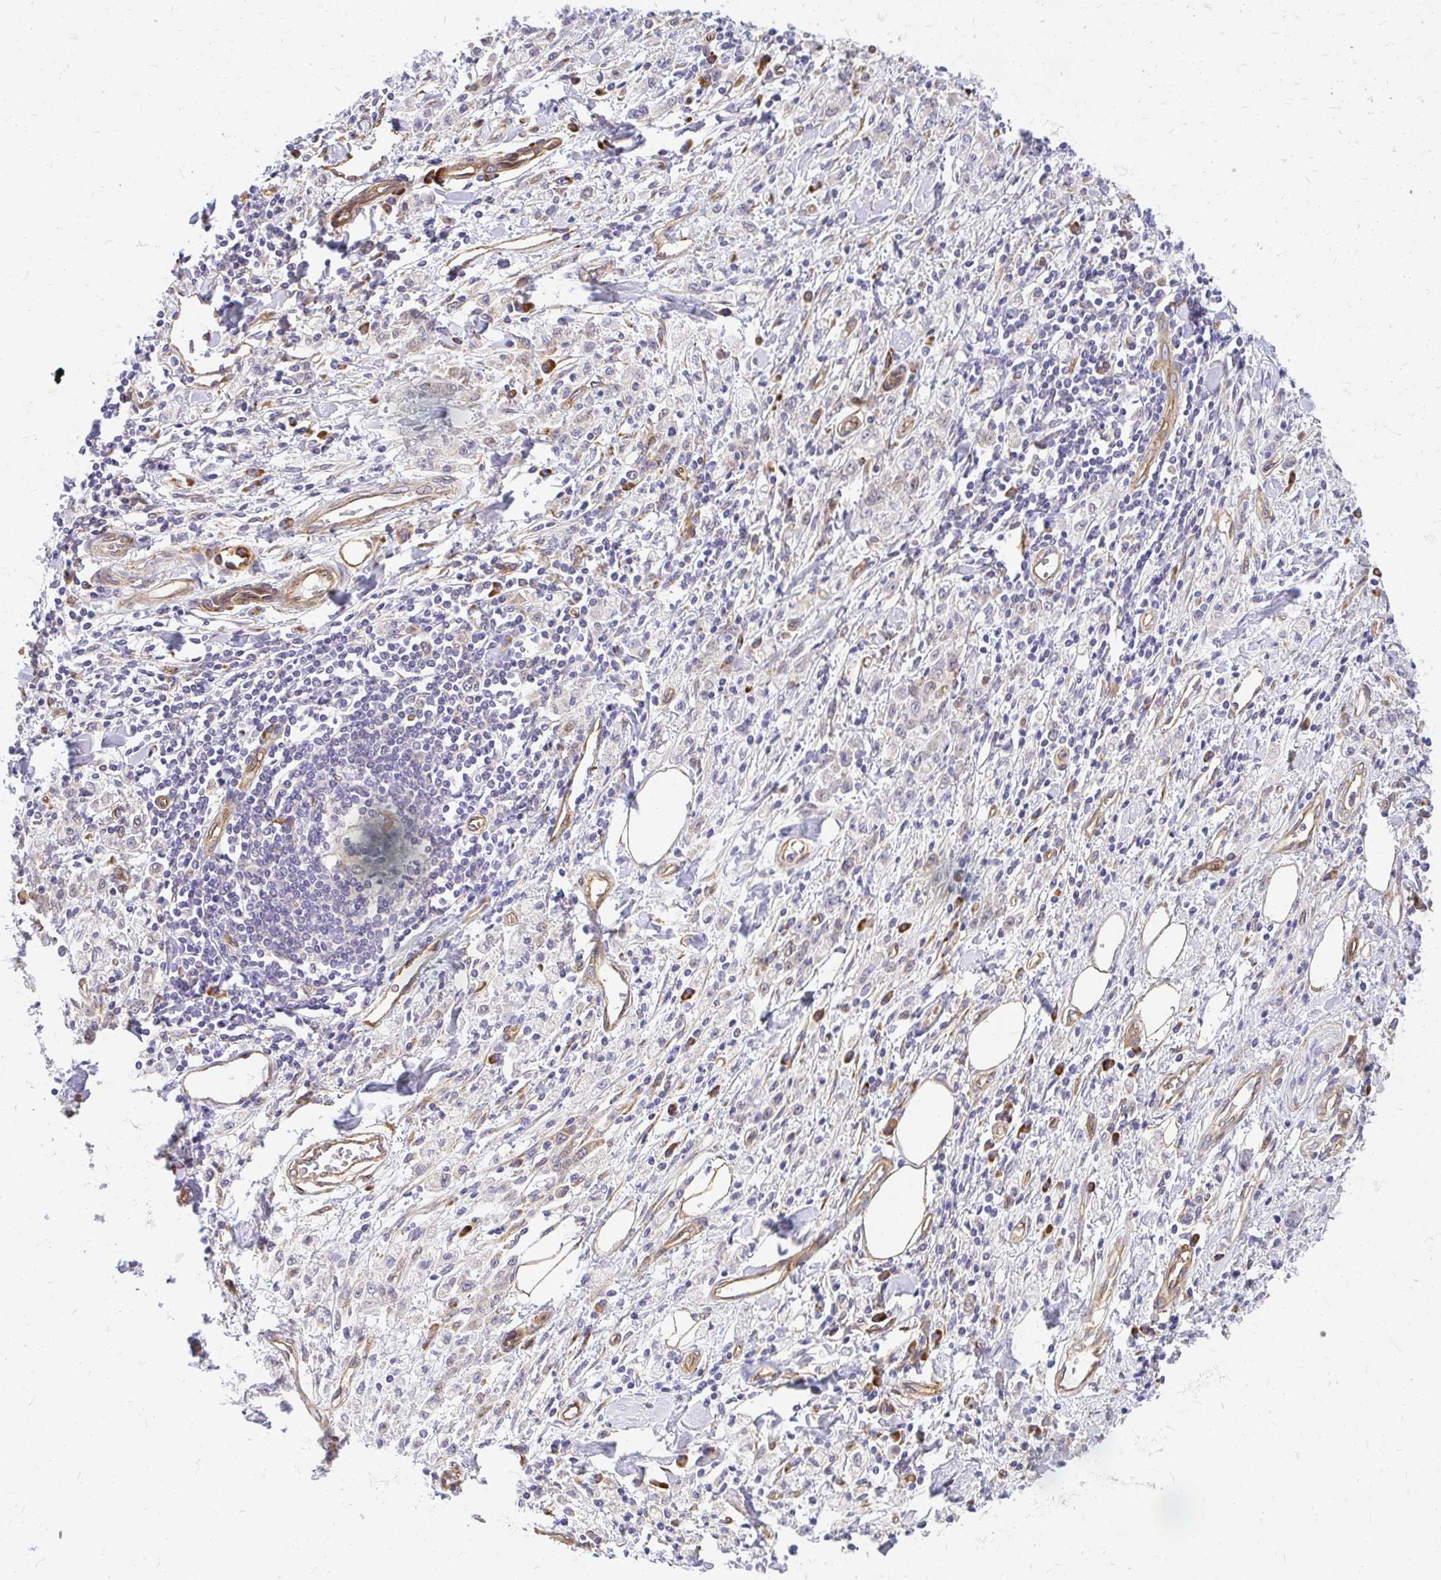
{"staining": {"intensity": "negative", "quantity": "none", "location": "none"}, "tissue": "stomach cancer", "cell_type": "Tumor cells", "image_type": "cancer", "snomed": [{"axis": "morphology", "description": "Adenocarcinoma, NOS"}, {"axis": "topography", "description": "Stomach"}], "caption": "Tumor cells are negative for brown protein staining in adenocarcinoma (stomach).", "gene": "RSKR", "patient": {"sex": "male", "age": 77}}